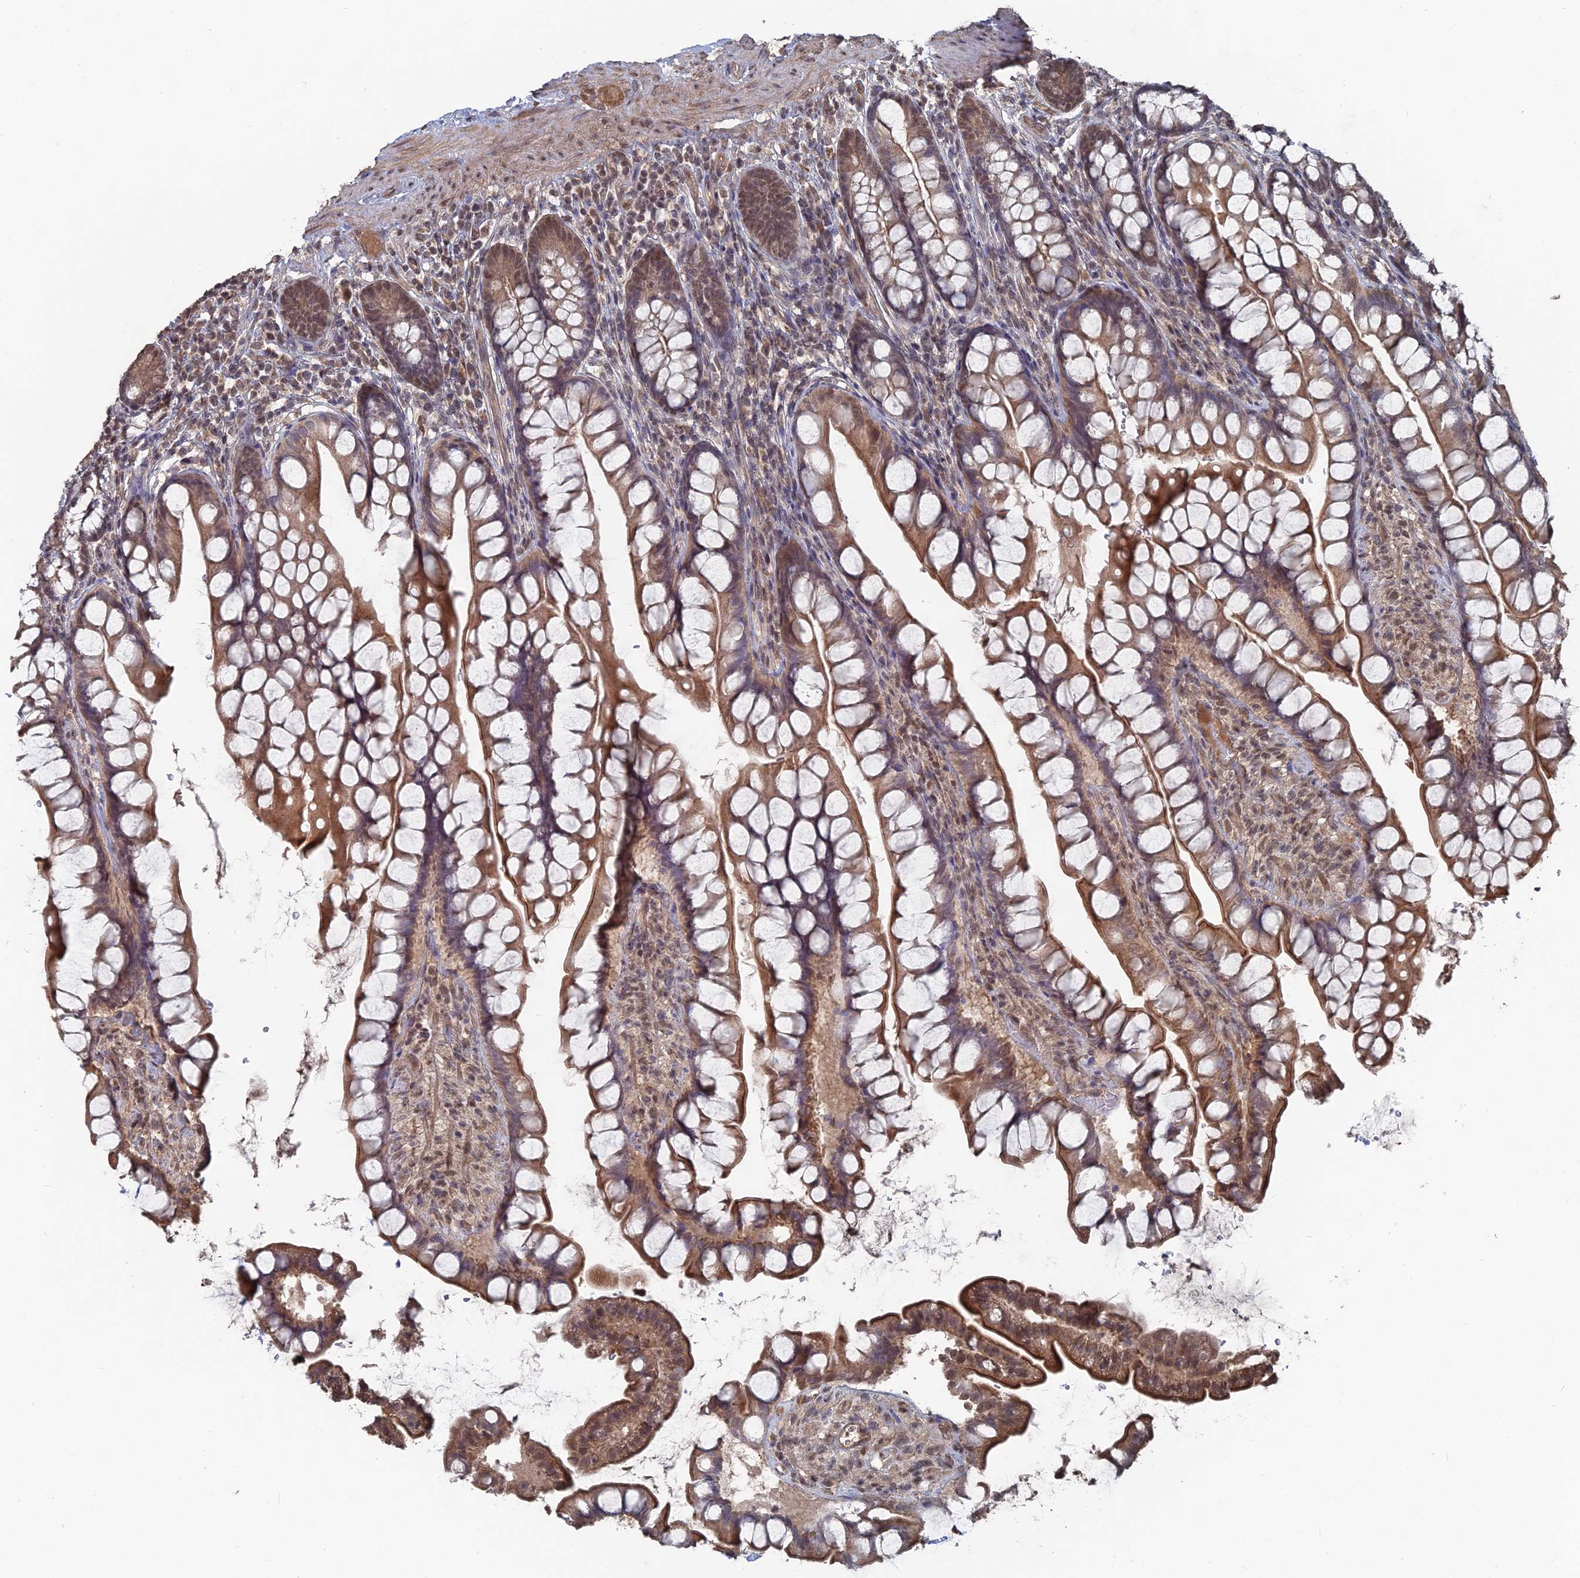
{"staining": {"intensity": "strong", "quantity": ">75%", "location": "cytoplasmic/membranous,nuclear"}, "tissue": "small intestine", "cell_type": "Glandular cells", "image_type": "normal", "snomed": [{"axis": "morphology", "description": "Normal tissue, NOS"}, {"axis": "topography", "description": "Small intestine"}], "caption": "This micrograph demonstrates IHC staining of normal human small intestine, with high strong cytoplasmic/membranous,nuclear positivity in about >75% of glandular cells.", "gene": "CCNP", "patient": {"sex": "male", "age": 70}}